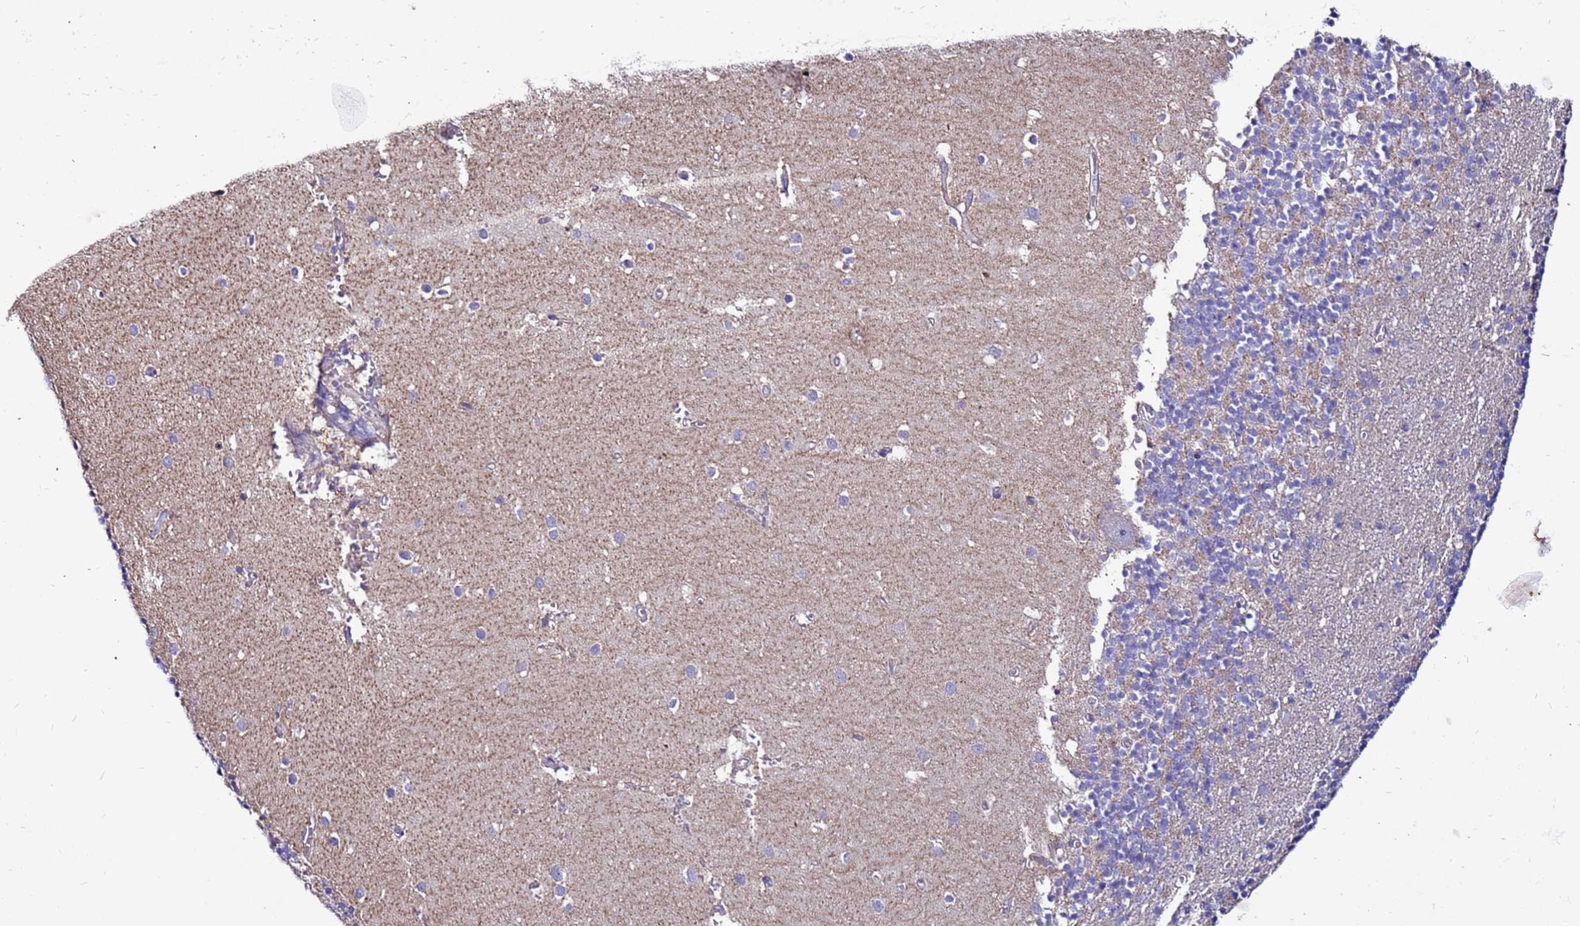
{"staining": {"intensity": "moderate", "quantity": "25%-75%", "location": "cytoplasmic/membranous"}, "tissue": "cerebellum", "cell_type": "Cells in granular layer", "image_type": "normal", "snomed": [{"axis": "morphology", "description": "Normal tissue, NOS"}, {"axis": "topography", "description": "Cerebellum"}], "caption": "Immunohistochemistry (IHC) (DAB (3,3'-diaminobenzidine)) staining of benign cerebellum reveals moderate cytoplasmic/membranous protein expression in approximately 25%-75% of cells in granular layer.", "gene": "NRN1L", "patient": {"sex": "male", "age": 54}}